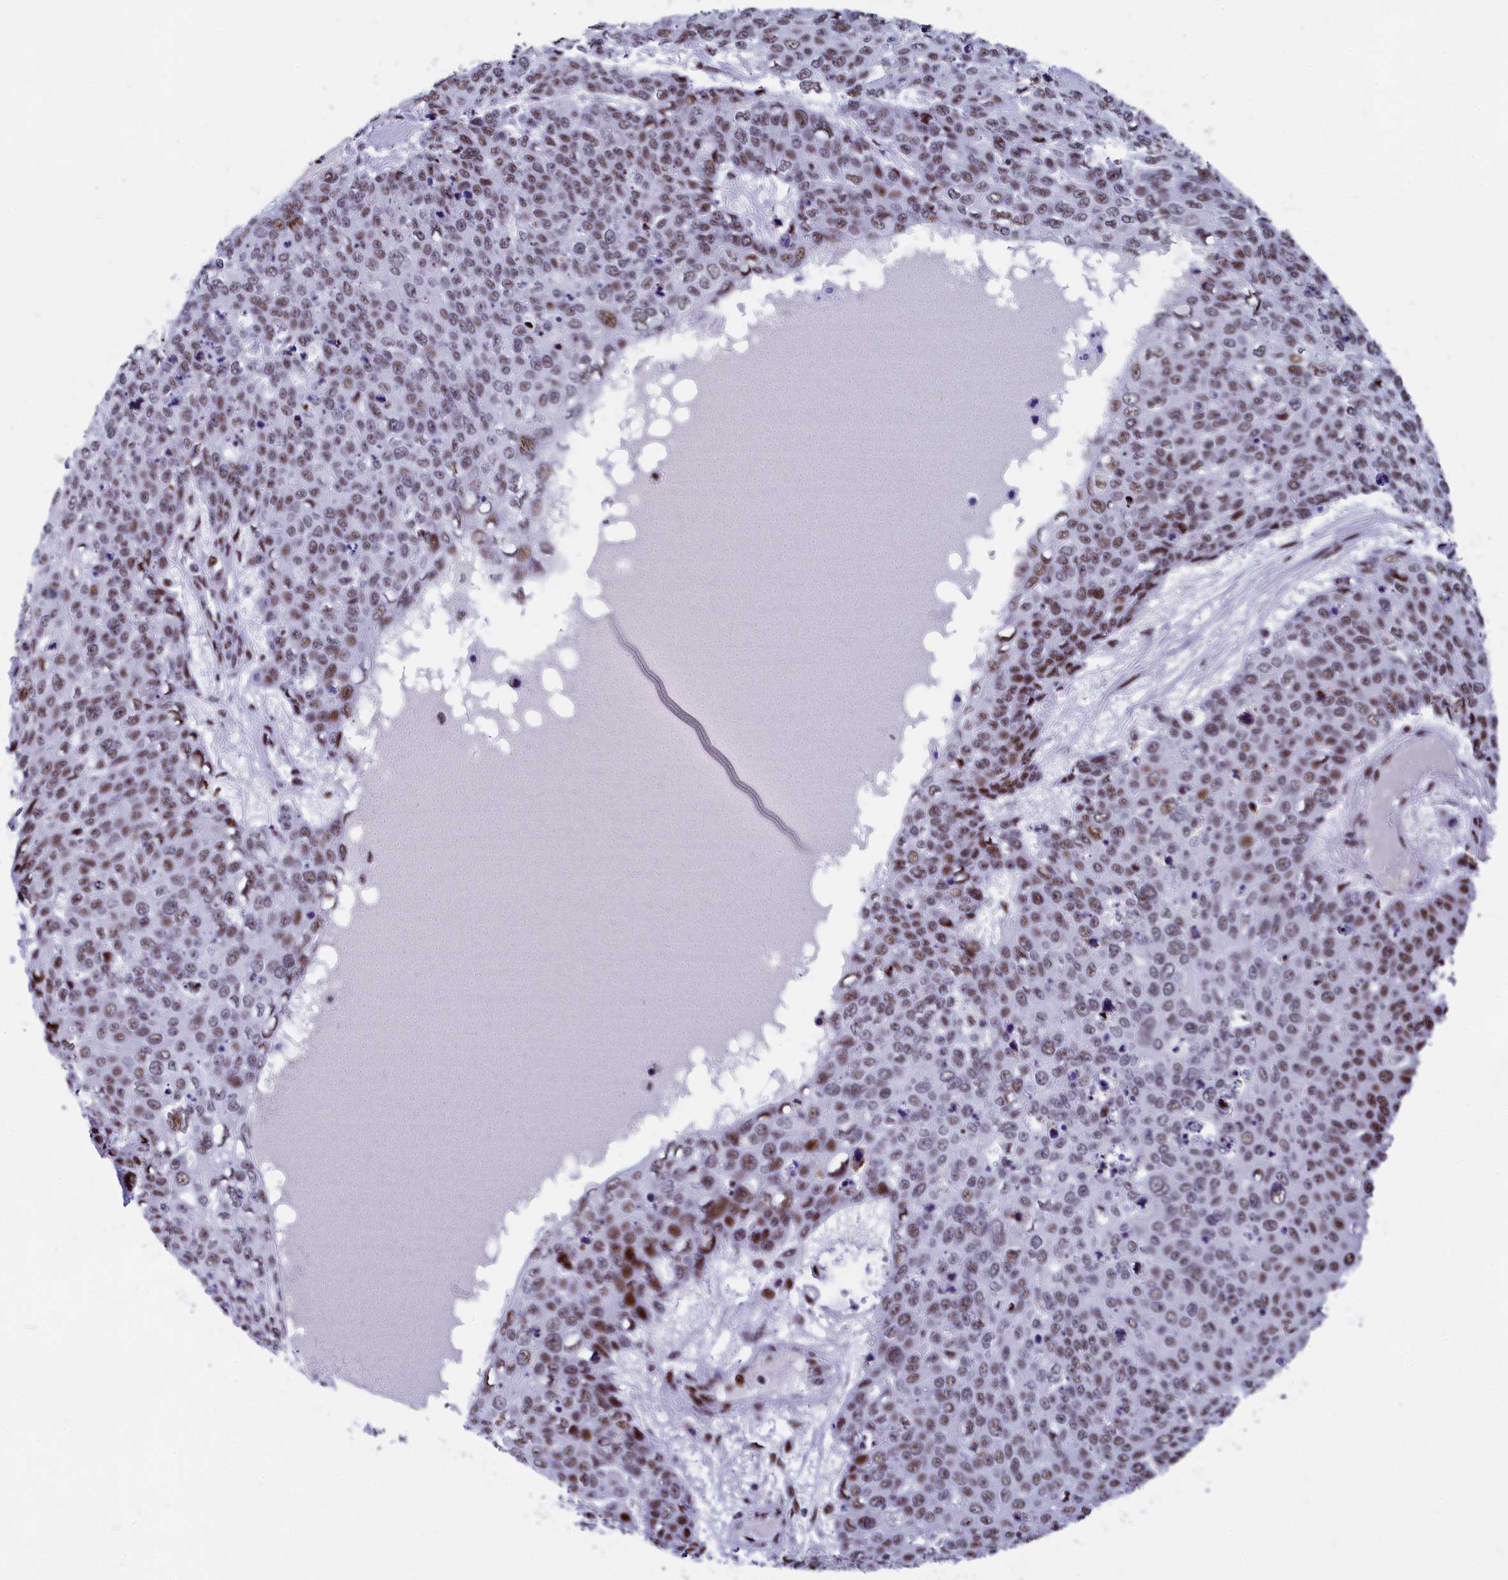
{"staining": {"intensity": "weak", "quantity": ">75%", "location": "nuclear"}, "tissue": "skin cancer", "cell_type": "Tumor cells", "image_type": "cancer", "snomed": [{"axis": "morphology", "description": "Squamous cell carcinoma, NOS"}, {"axis": "topography", "description": "Skin"}], "caption": "Tumor cells reveal low levels of weak nuclear positivity in approximately >75% of cells in human skin cancer (squamous cell carcinoma).", "gene": "NSA2", "patient": {"sex": "male", "age": 71}}